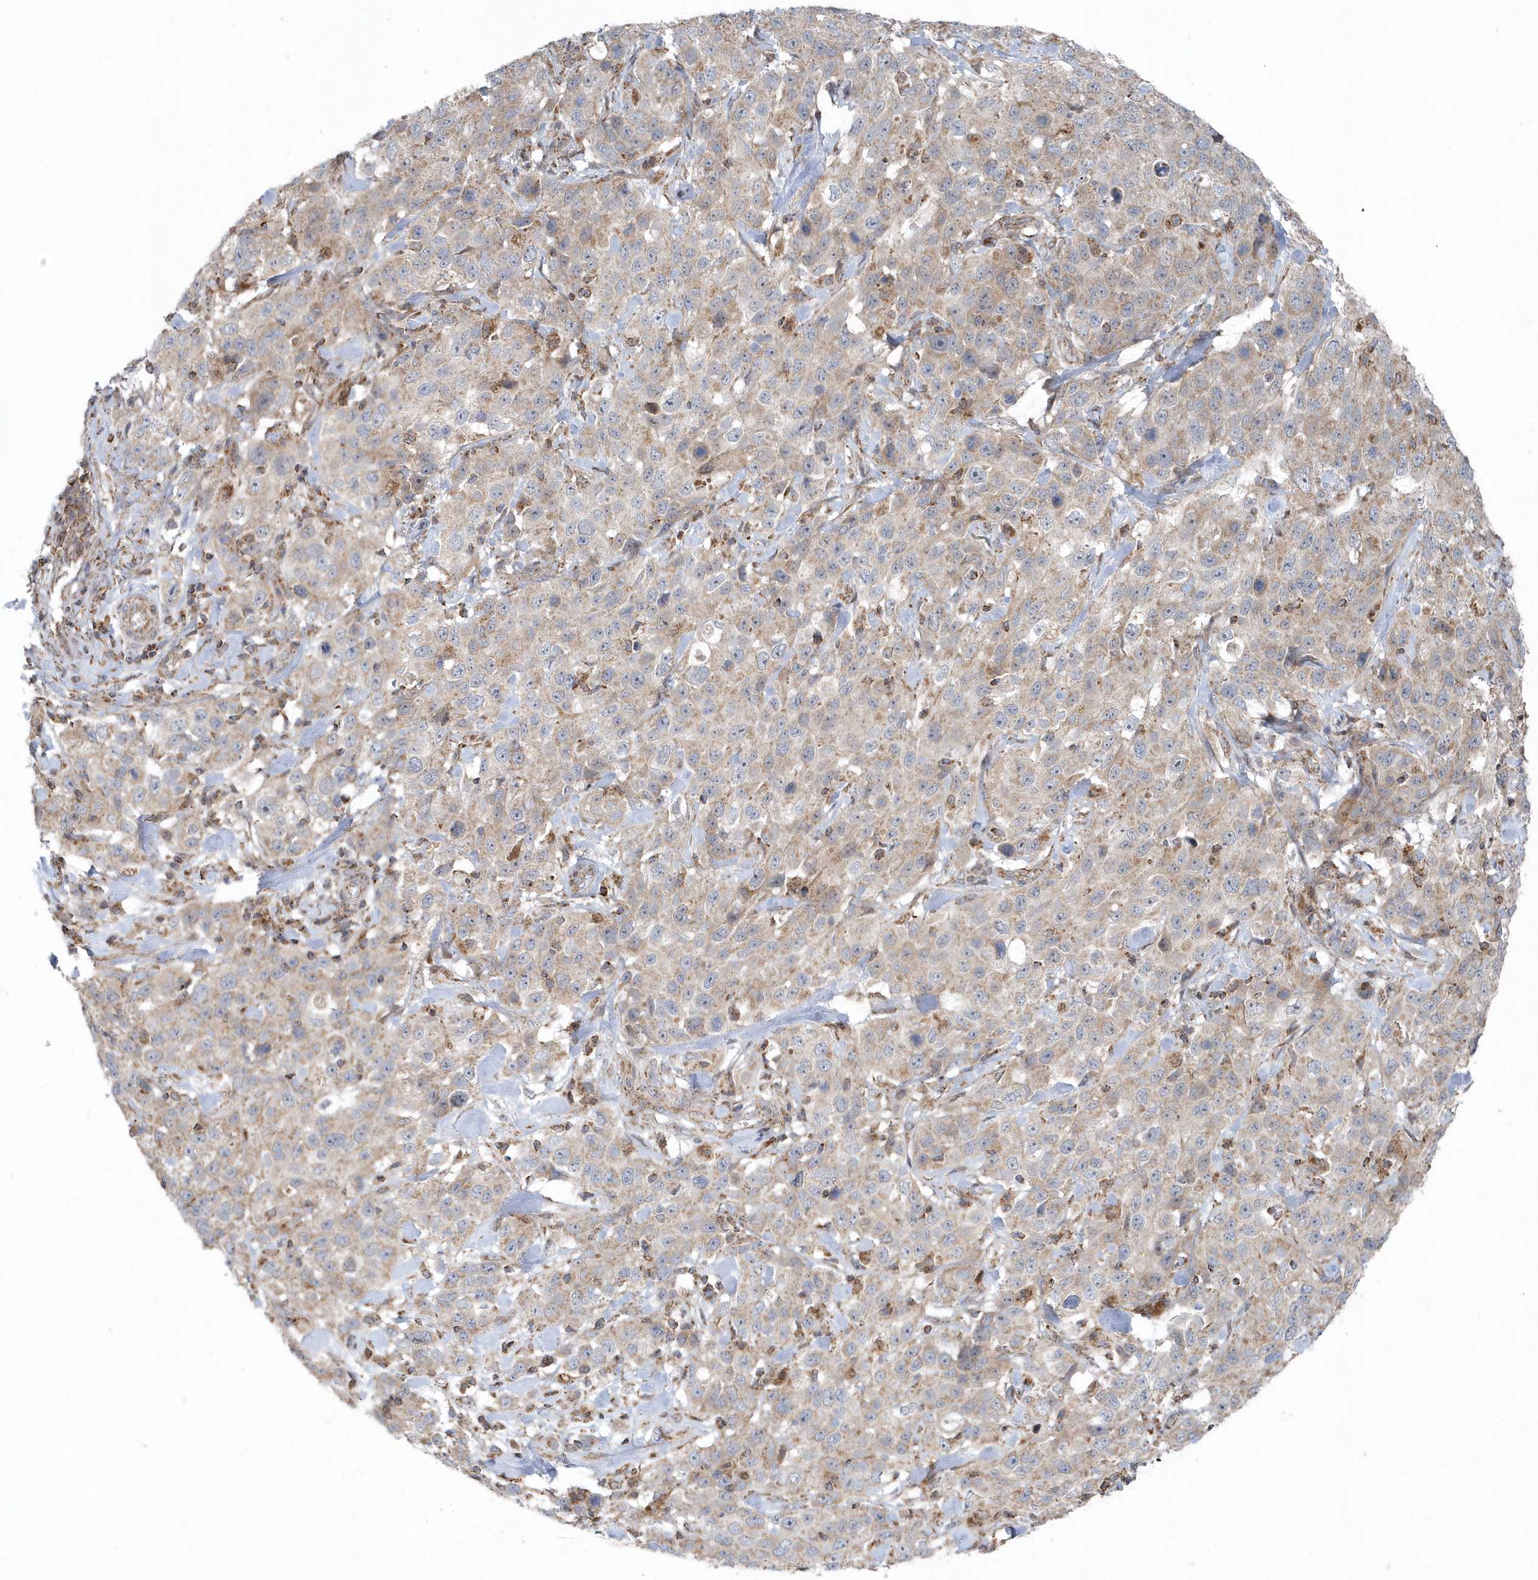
{"staining": {"intensity": "weak", "quantity": "<25%", "location": "cytoplasmic/membranous"}, "tissue": "stomach cancer", "cell_type": "Tumor cells", "image_type": "cancer", "snomed": [{"axis": "morphology", "description": "Normal tissue, NOS"}, {"axis": "morphology", "description": "Adenocarcinoma, NOS"}, {"axis": "topography", "description": "Lymph node"}, {"axis": "topography", "description": "Stomach"}], "caption": "DAB immunohistochemical staining of stomach cancer (adenocarcinoma) exhibits no significant expression in tumor cells.", "gene": "PPP1R7", "patient": {"sex": "male", "age": 48}}